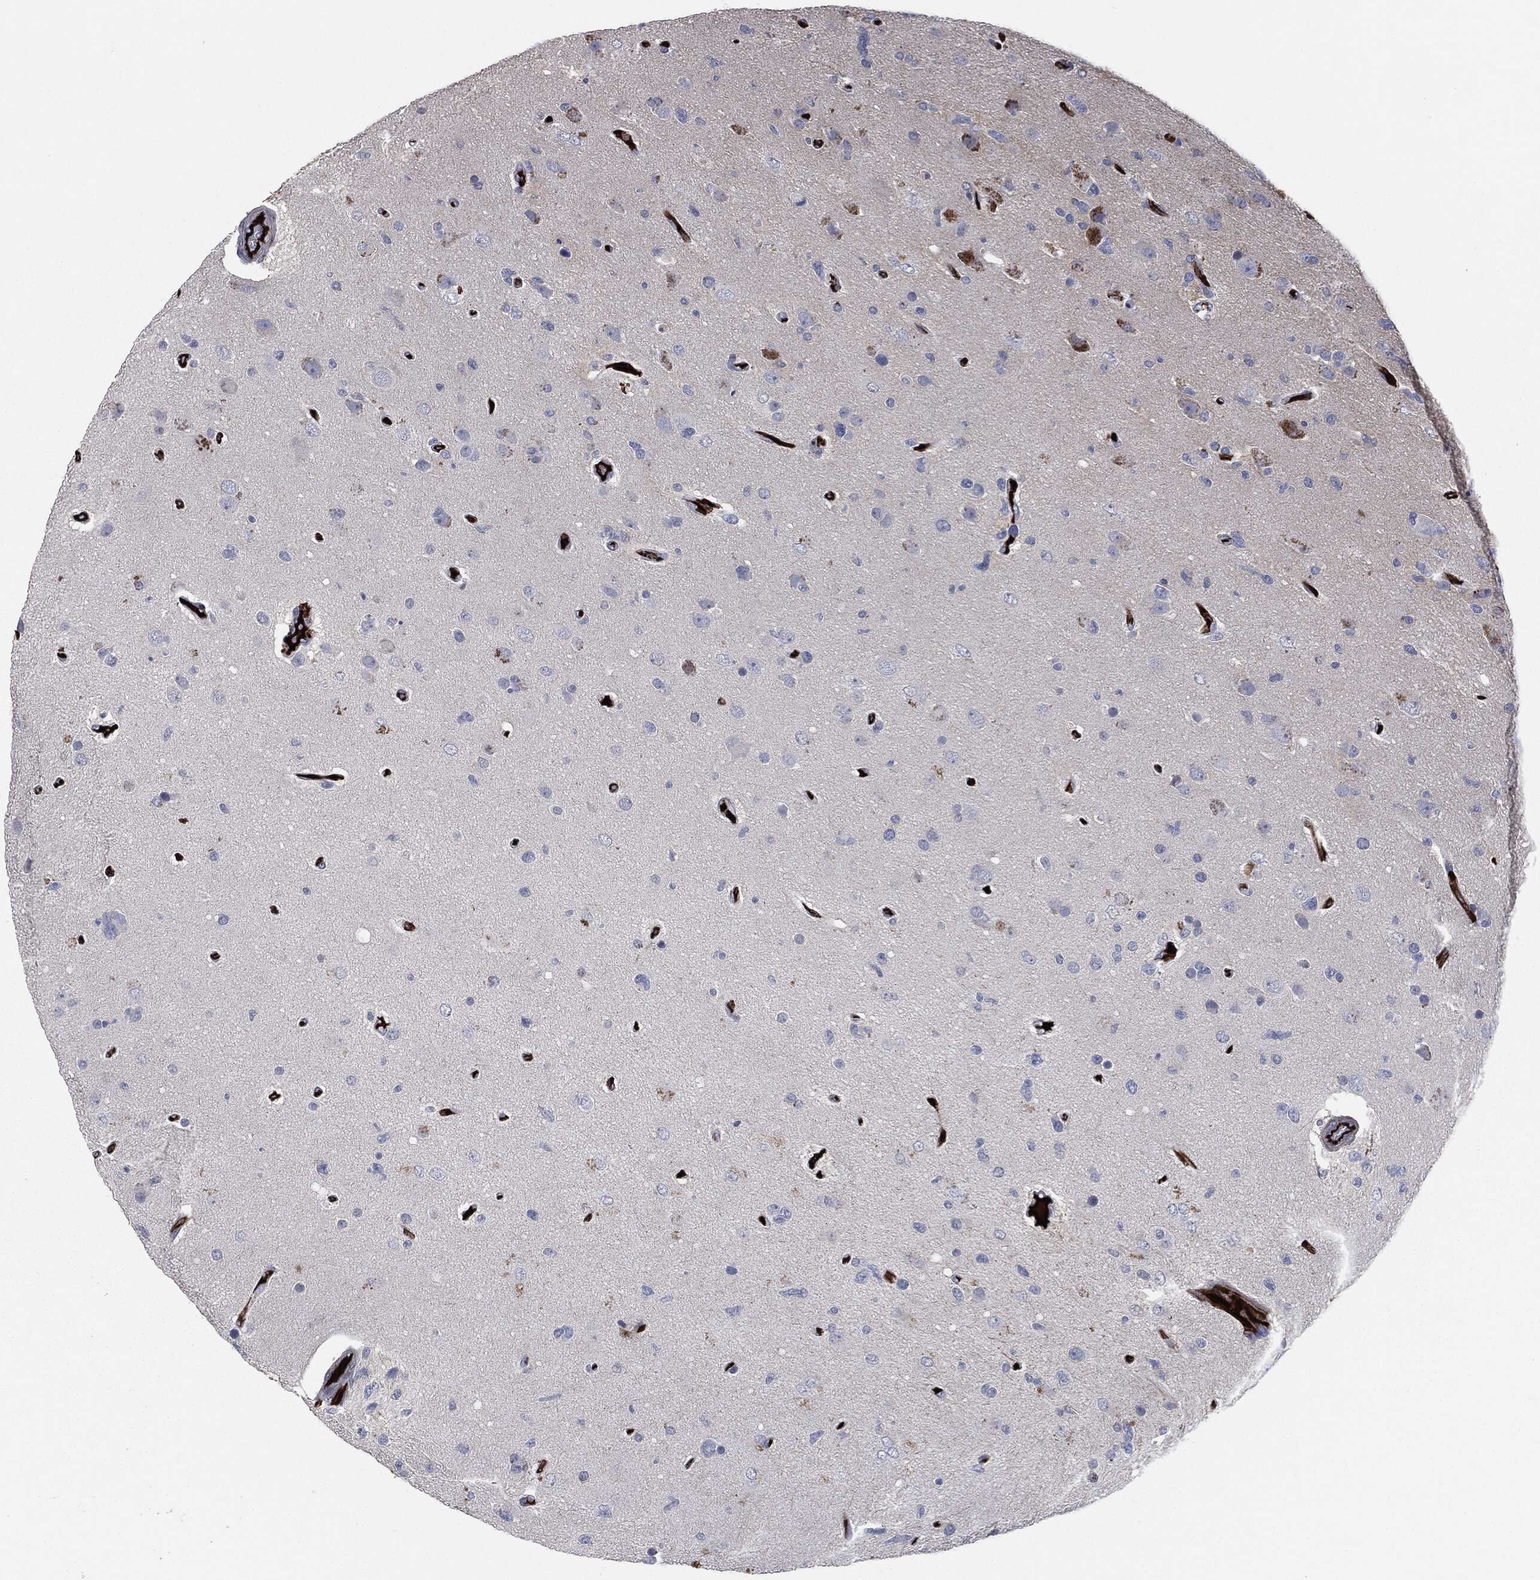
{"staining": {"intensity": "negative", "quantity": "none", "location": "none"}, "tissue": "glioma", "cell_type": "Tumor cells", "image_type": "cancer", "snomed": [{"axis": "morphology", "description": "Glioma, malignant, High grade"}, {"axis": "topography", "description": "Cerebral cortex"}], "caption": "High power microscopy histopathology image of an immunohistochemistry (IHC) micrograph of glioma, revealing no significant positivity in tumor cells. (DAB immunohistochemistry with hematoxylin counter stain).", "gene": "APOB", "patient": {"sex": "male", "age": 70}}